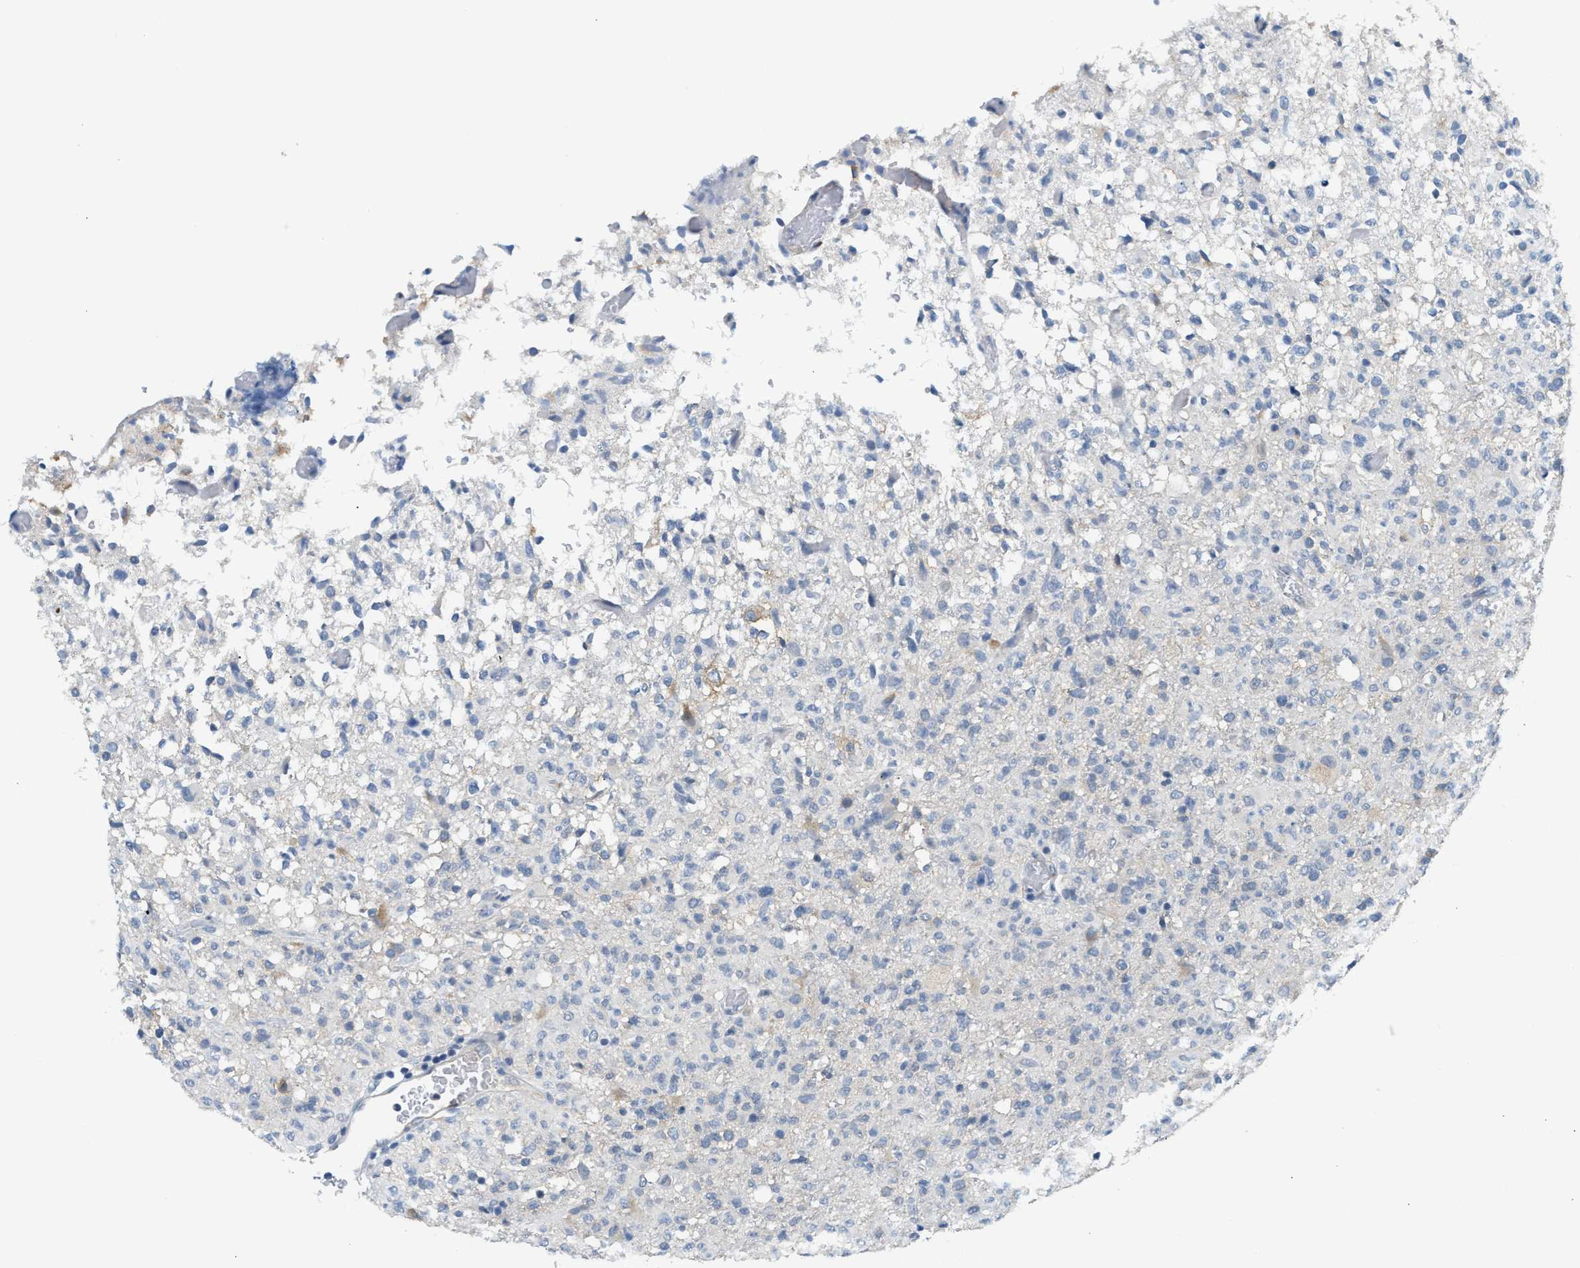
{"staining": {"intensity": "negative", "quantity": "none", "location": "none"}, "tissue": "glioma", "cell_type": "Tumor cells", "image_type": "cancer", "snomed": [{"axis": "morphology", "description": "Glioma, malignant, High grade"}, {"axis": "topography", "description": "Brain"}], "caption": "This is a histopathology image of IHC staining of glioma, which shows no positivity in tumor cells. (Immunohistochemistry (ihc), brightfield microscopy, high magnification).", "gene": "KCNC2", "patient": {"sex": "female", "age": 57}}